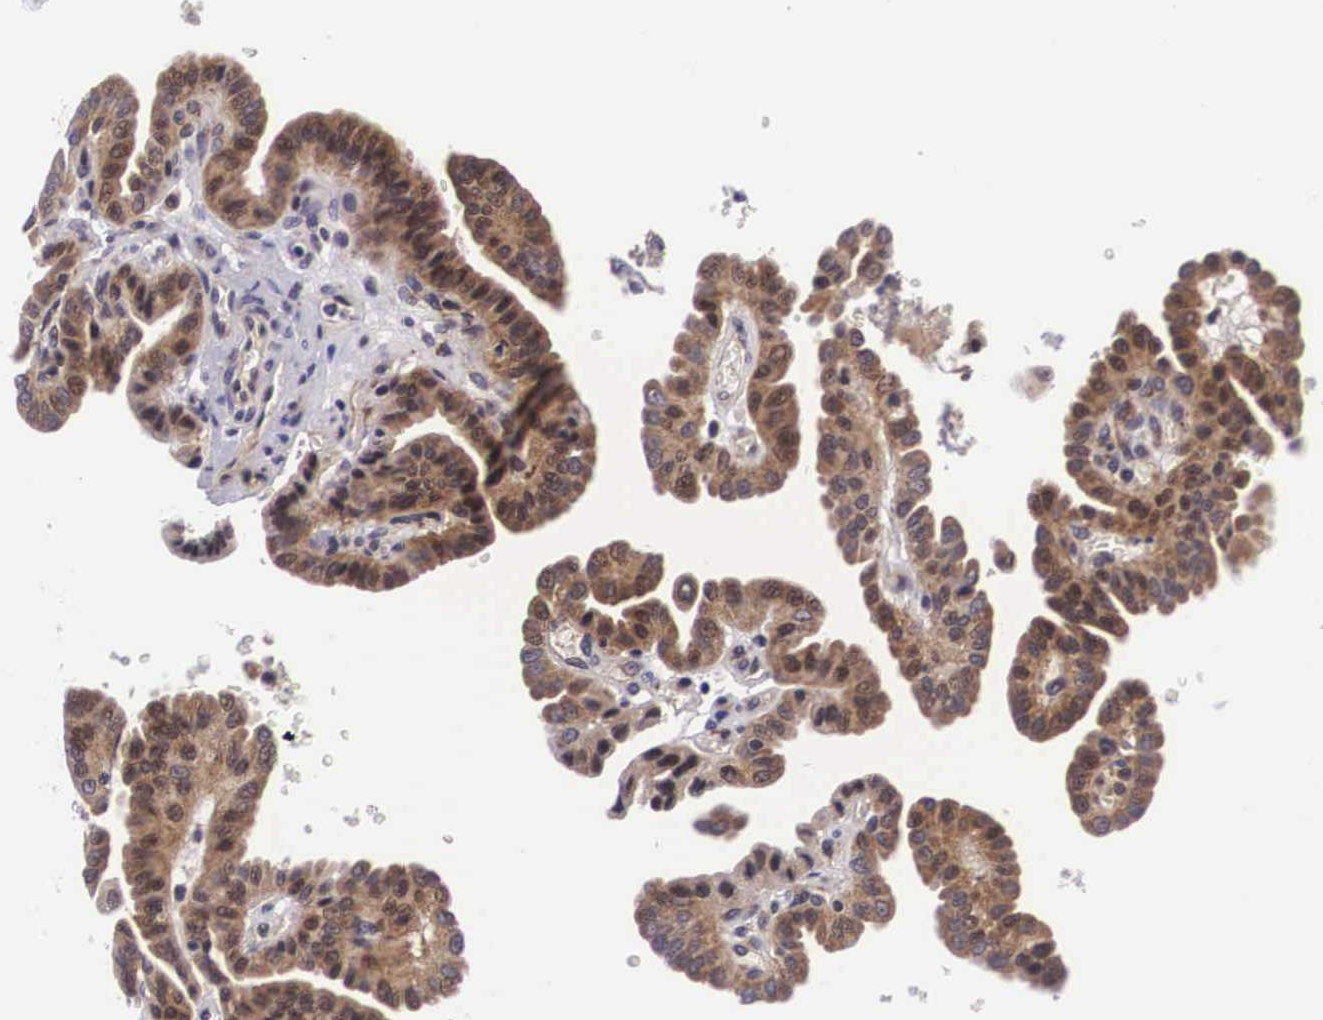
{"staining": {"intensity": "moderate", "quantity": ">75%", "location": "cytoplasmic/membranous,nuclear"}, "tissue": "thyroid cancer", "cell_type": "Tumor cells", "image_type": "cancer", "snomed": [{"axis": "morphology", "description": "Papillary adenocarcinoma, NOS"}, {"axis": "topography", "description": "Thyroid gland"}], "caption": "DAB (3,3'-diaminobenzidine) immunohistochemical staining of papillary adenocarcinoma (thyroid) exhibits moderate cytoplasmic/membranous and nuclear protein positivity in about >75% of tumor cells. (DAB IHC, brown staining for protein, blue staining for nuclei).", "gene": "EMID1", "patient": {"sex": "male", "age": 87}}